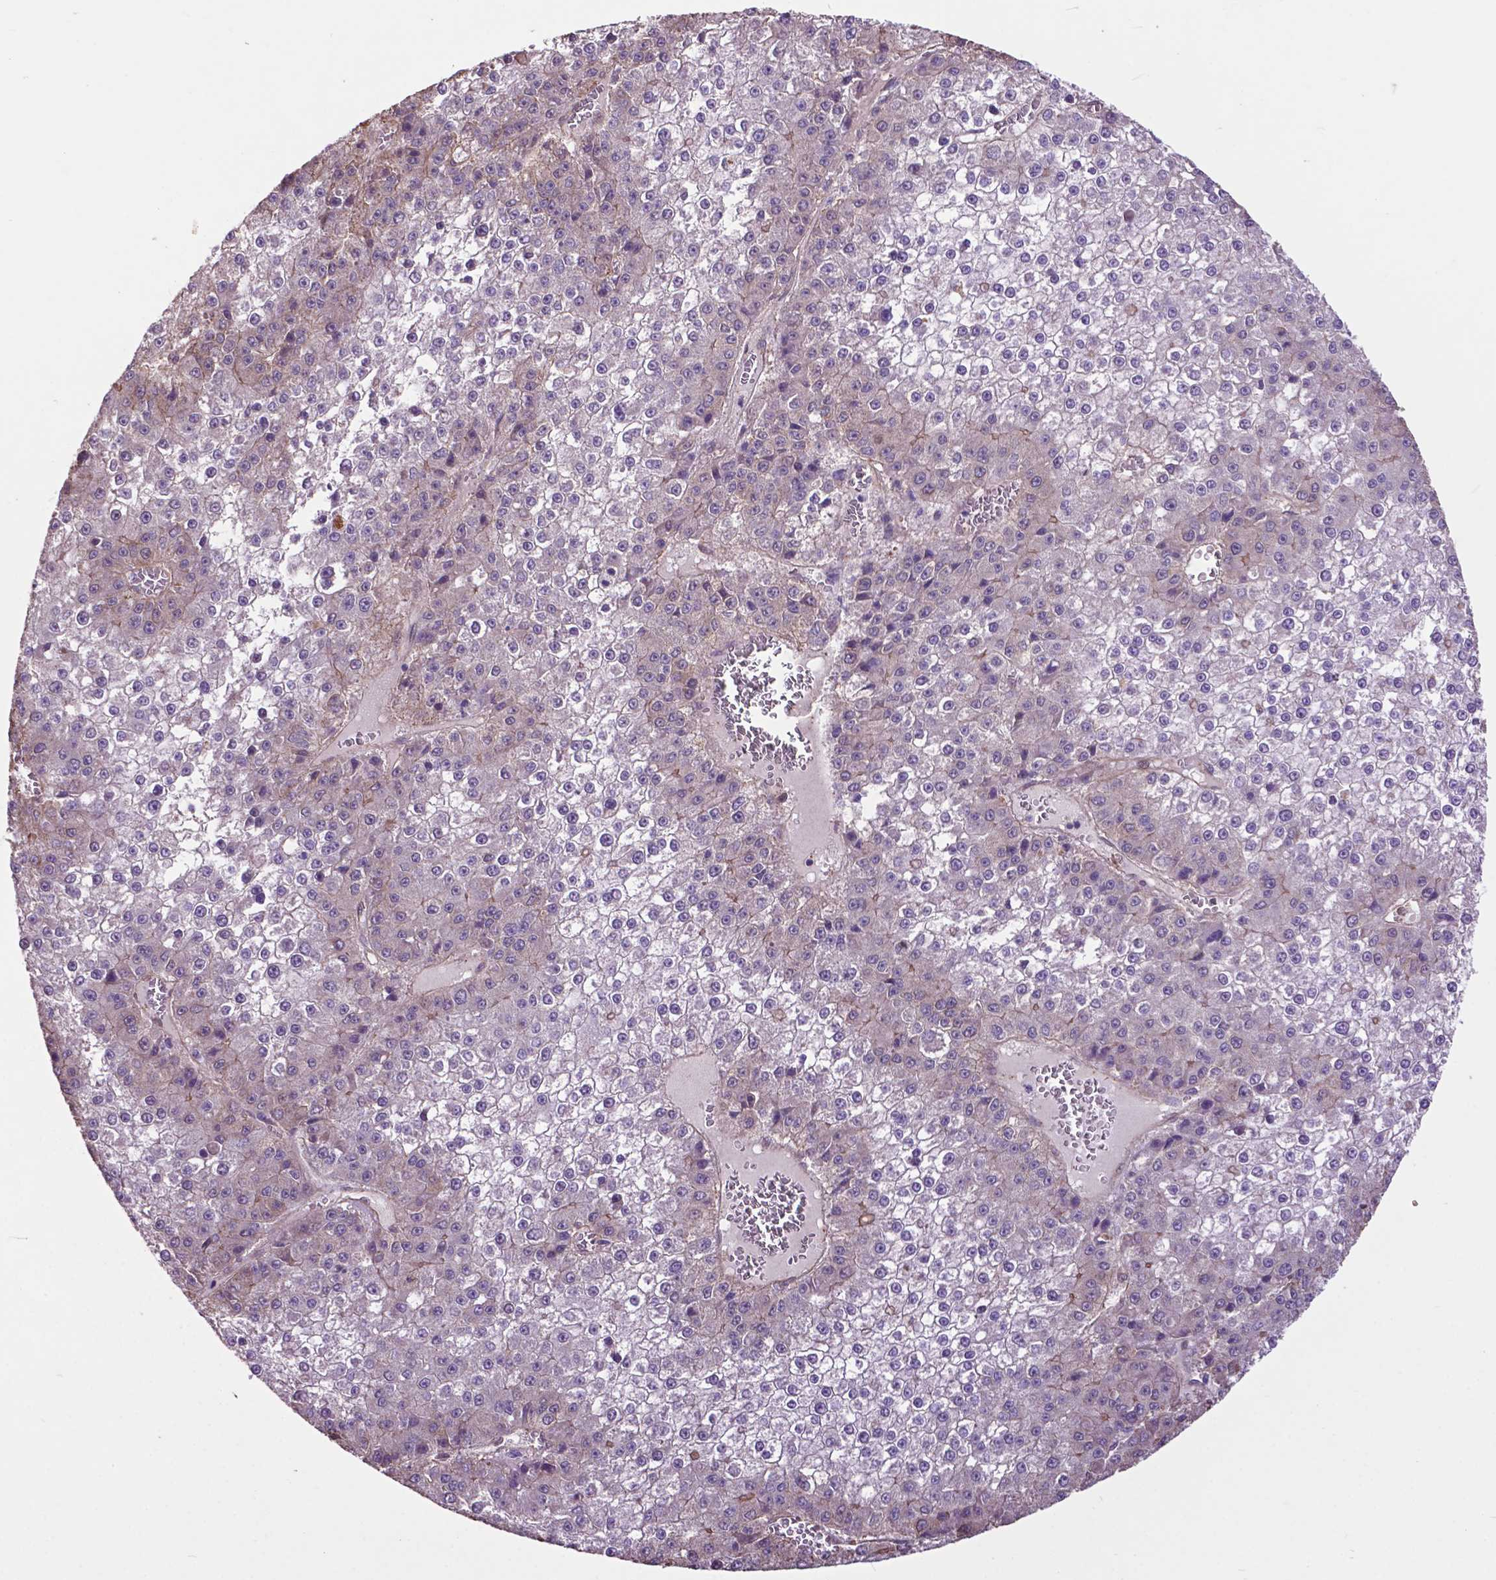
{"staining": {"intensity": "negative", "quantity": "none", "location": "none"}, "tissue": "liver cancer", "cell_type": "Tumor cells", "image_type": "cancer", "snomed": [{"axis": "morphology", "description": "Carcinoma, Hepatocellular, NOS"}, {"axis": "topography", "description": "Liver"}], "caption": "Liver hepatocellular carcinoma was stained to show a protein in brown. There is no significant expression in tumor cells.", "gene": "PDLIM1", "patient": {"sex": "female", "age": 73}}